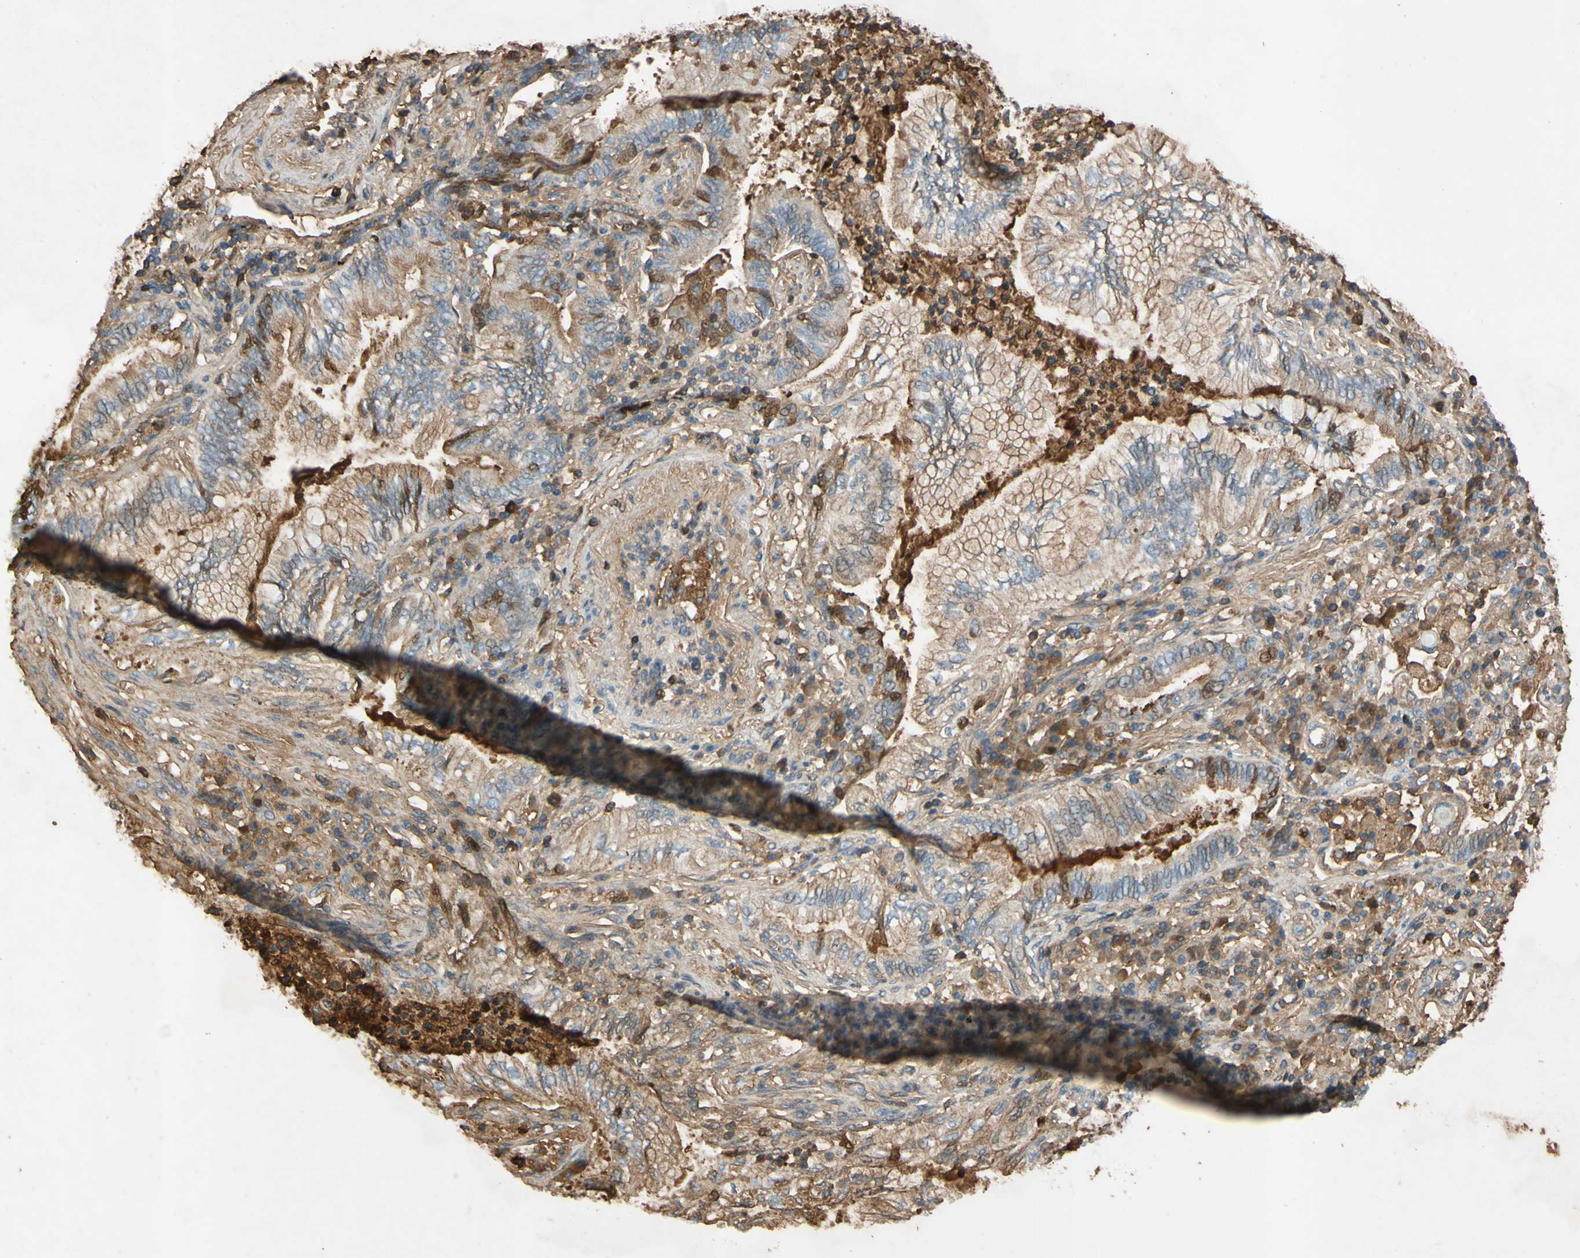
{"staining": {"intensity": "moderate", "quantity": "25%-75%", "location": "cytoplasmic/membranous,nuclear"}, "tissue": "lung cancer", "cell_type": "Tumor cells", "image_type": "cancer", "snomed": [{"axis": "morphology", "description": "Normal tissue, NOS"}, {"axis": "morphology", "description": "Adenocarcinoma, NOS"}, {"axis": "topography", "description": "Bronchus"}, {"axis": "topography", "description": "Lung"}], "caption": "Lung cancer stained with DAB immunohistochemistry exhibits medium levels of moderate cytoplasmic/membranous and nuclear positivity in about 25%-75% of tumor cells.", "gene": "TIMP2", "patient": {"sex": "female", "age": 70}}